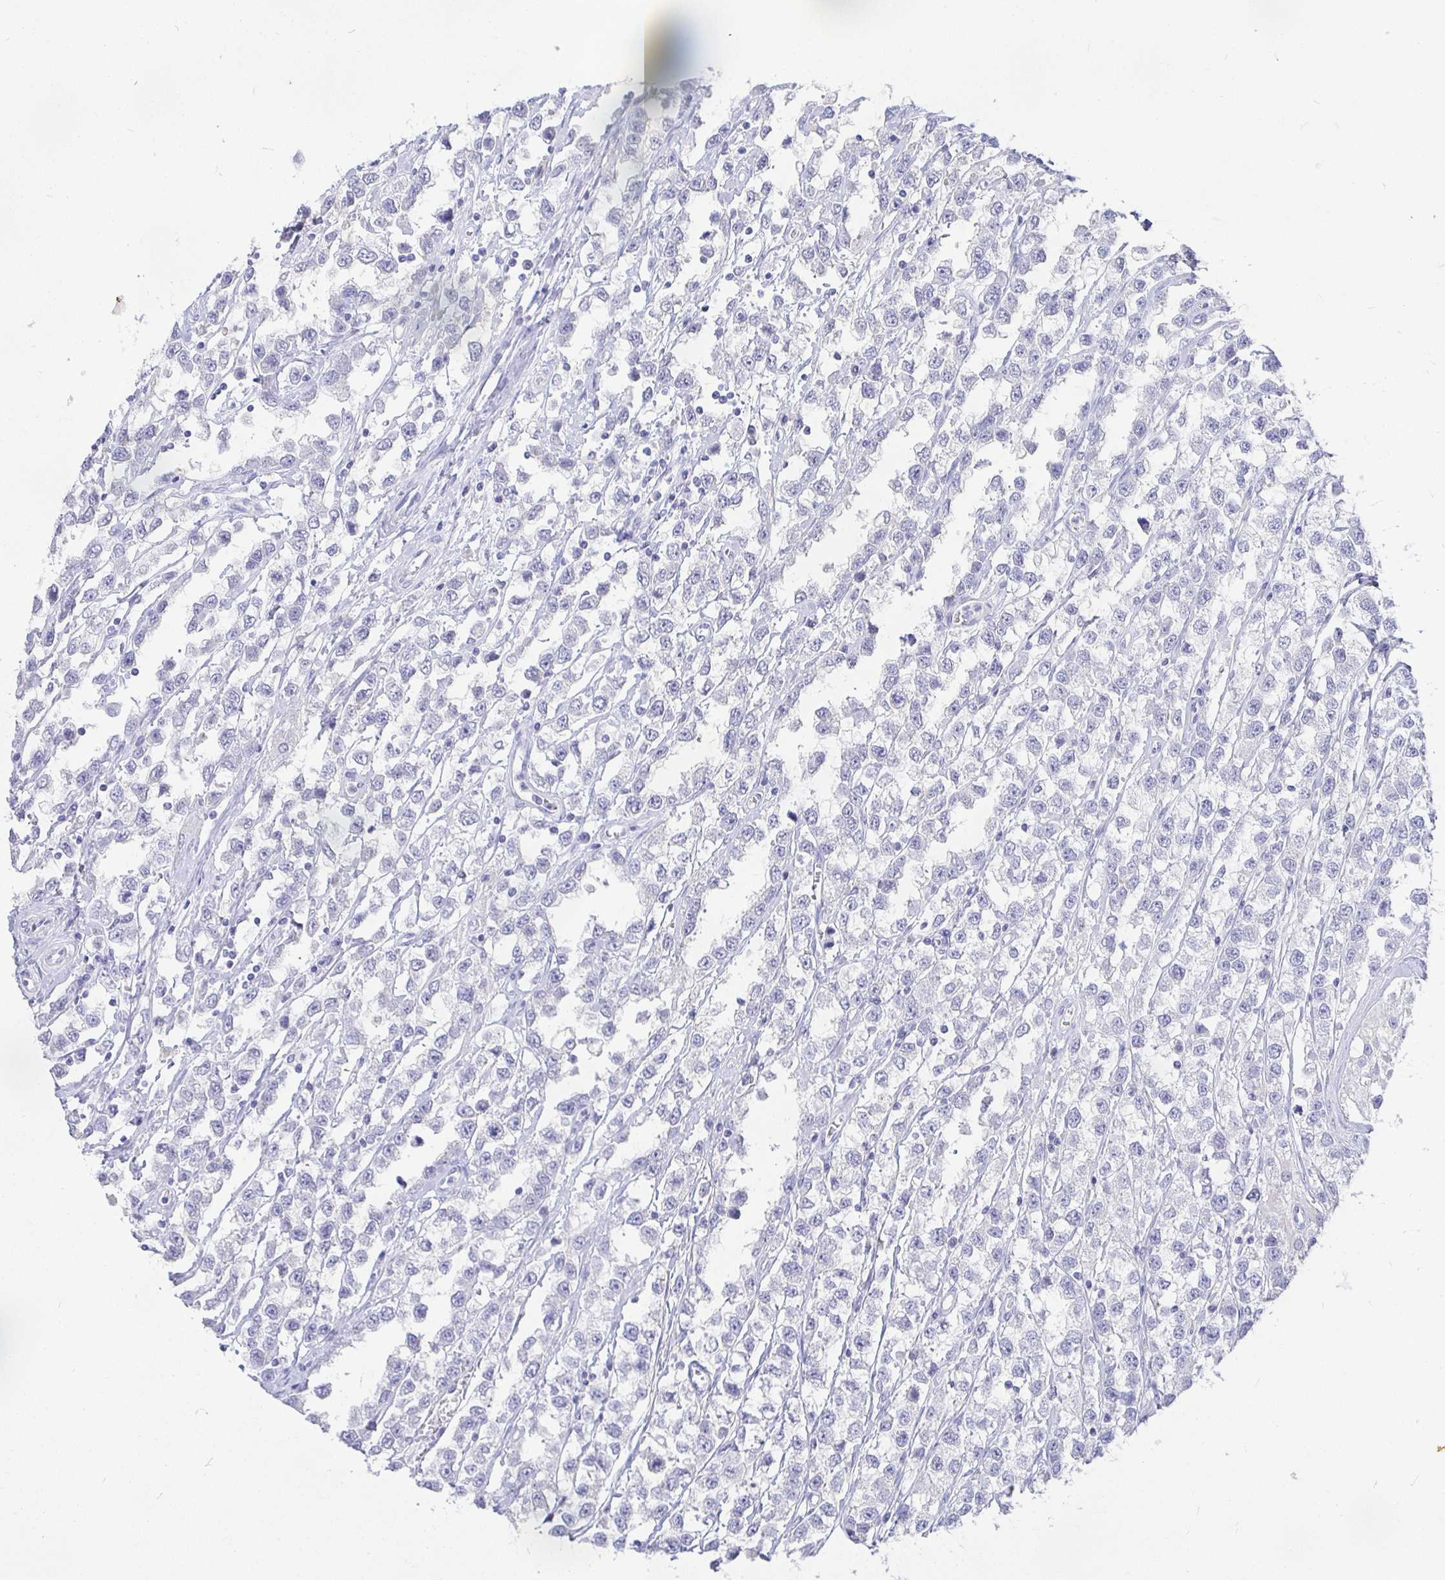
{"staining": {"intensity": "negative", "quantity": "none", "location": "none"}, "tissue": "testis cancer", "cell_type": "Tumor cells", "image_type": "cancer", "snomed": [{"axis": "morphology", "description": "Seminoma, NOS"}, {"axis": "topography", "description": "Testis"}], "caption": "IHC histopathology image of human testis cancer (seminoma) stained for a protein (brown), which reveals no positivity in tumor cells.", "gene": "TPTE", "patient": {"sex": "male", "age": 34}}